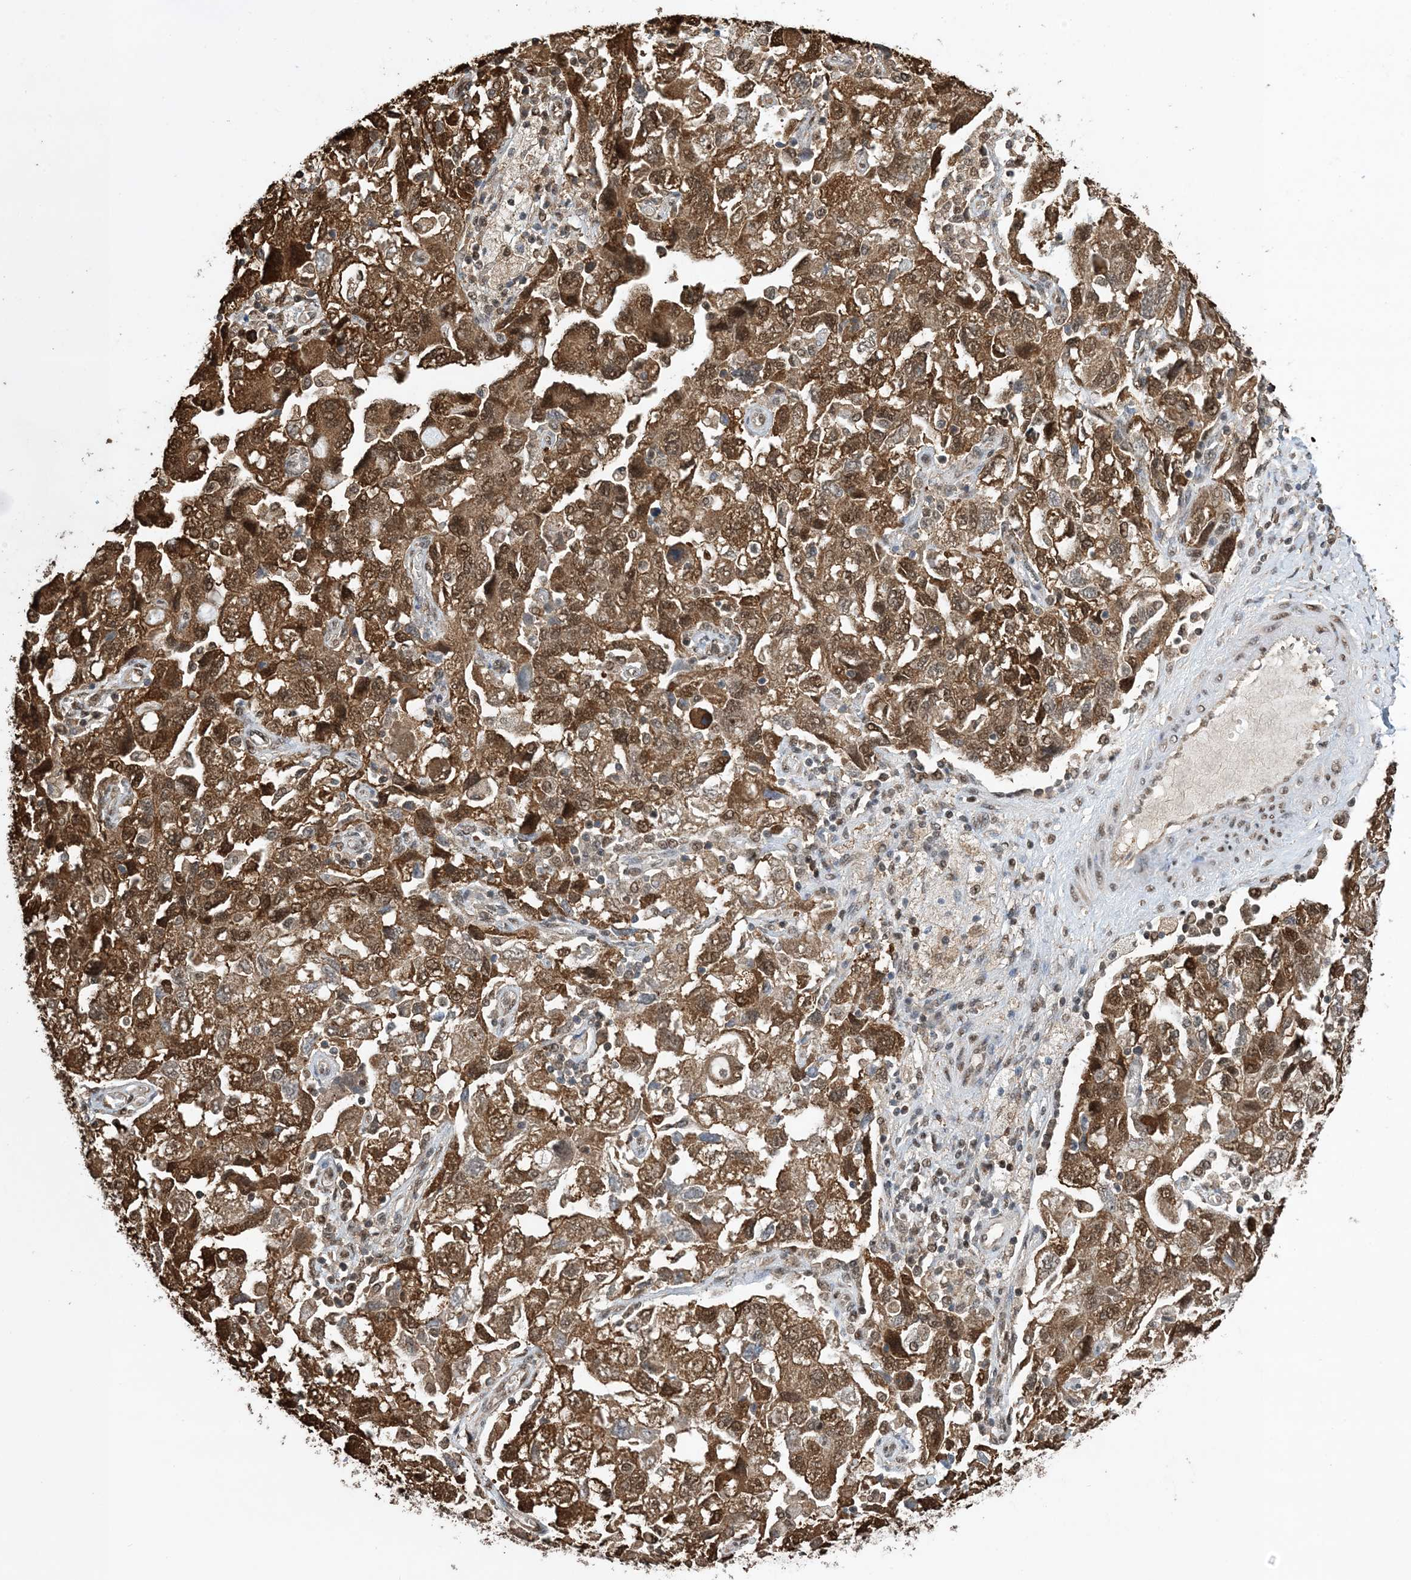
{"staining": {"intensity": "strong", "quantity": ">75%", "location": "cytoplasmic/membranous,nuclear"}, "tissue": "ovarian cancer", "cell_type": "Tumor cells", "image_type": "cancer", "snomed": [{"axis": "morphology", "description": "Carcinoma, NOS"}, {"axis": "morphology", "description": "Cystadenocarcinoma, serous, NOS"}, {"axis": "topography", "description": "Ovary"}], "caption": "This image demonstrates ovarian cancer stained with immunohistochemistry to label a protein in brown. The cytoplasmic/membranous and nuclear of tumor cells show strong positivity for the protein. Nuclei are counter-stained blue.", "gene": "HSPA1A", "patient": {"sex": "female", "age": 69}}